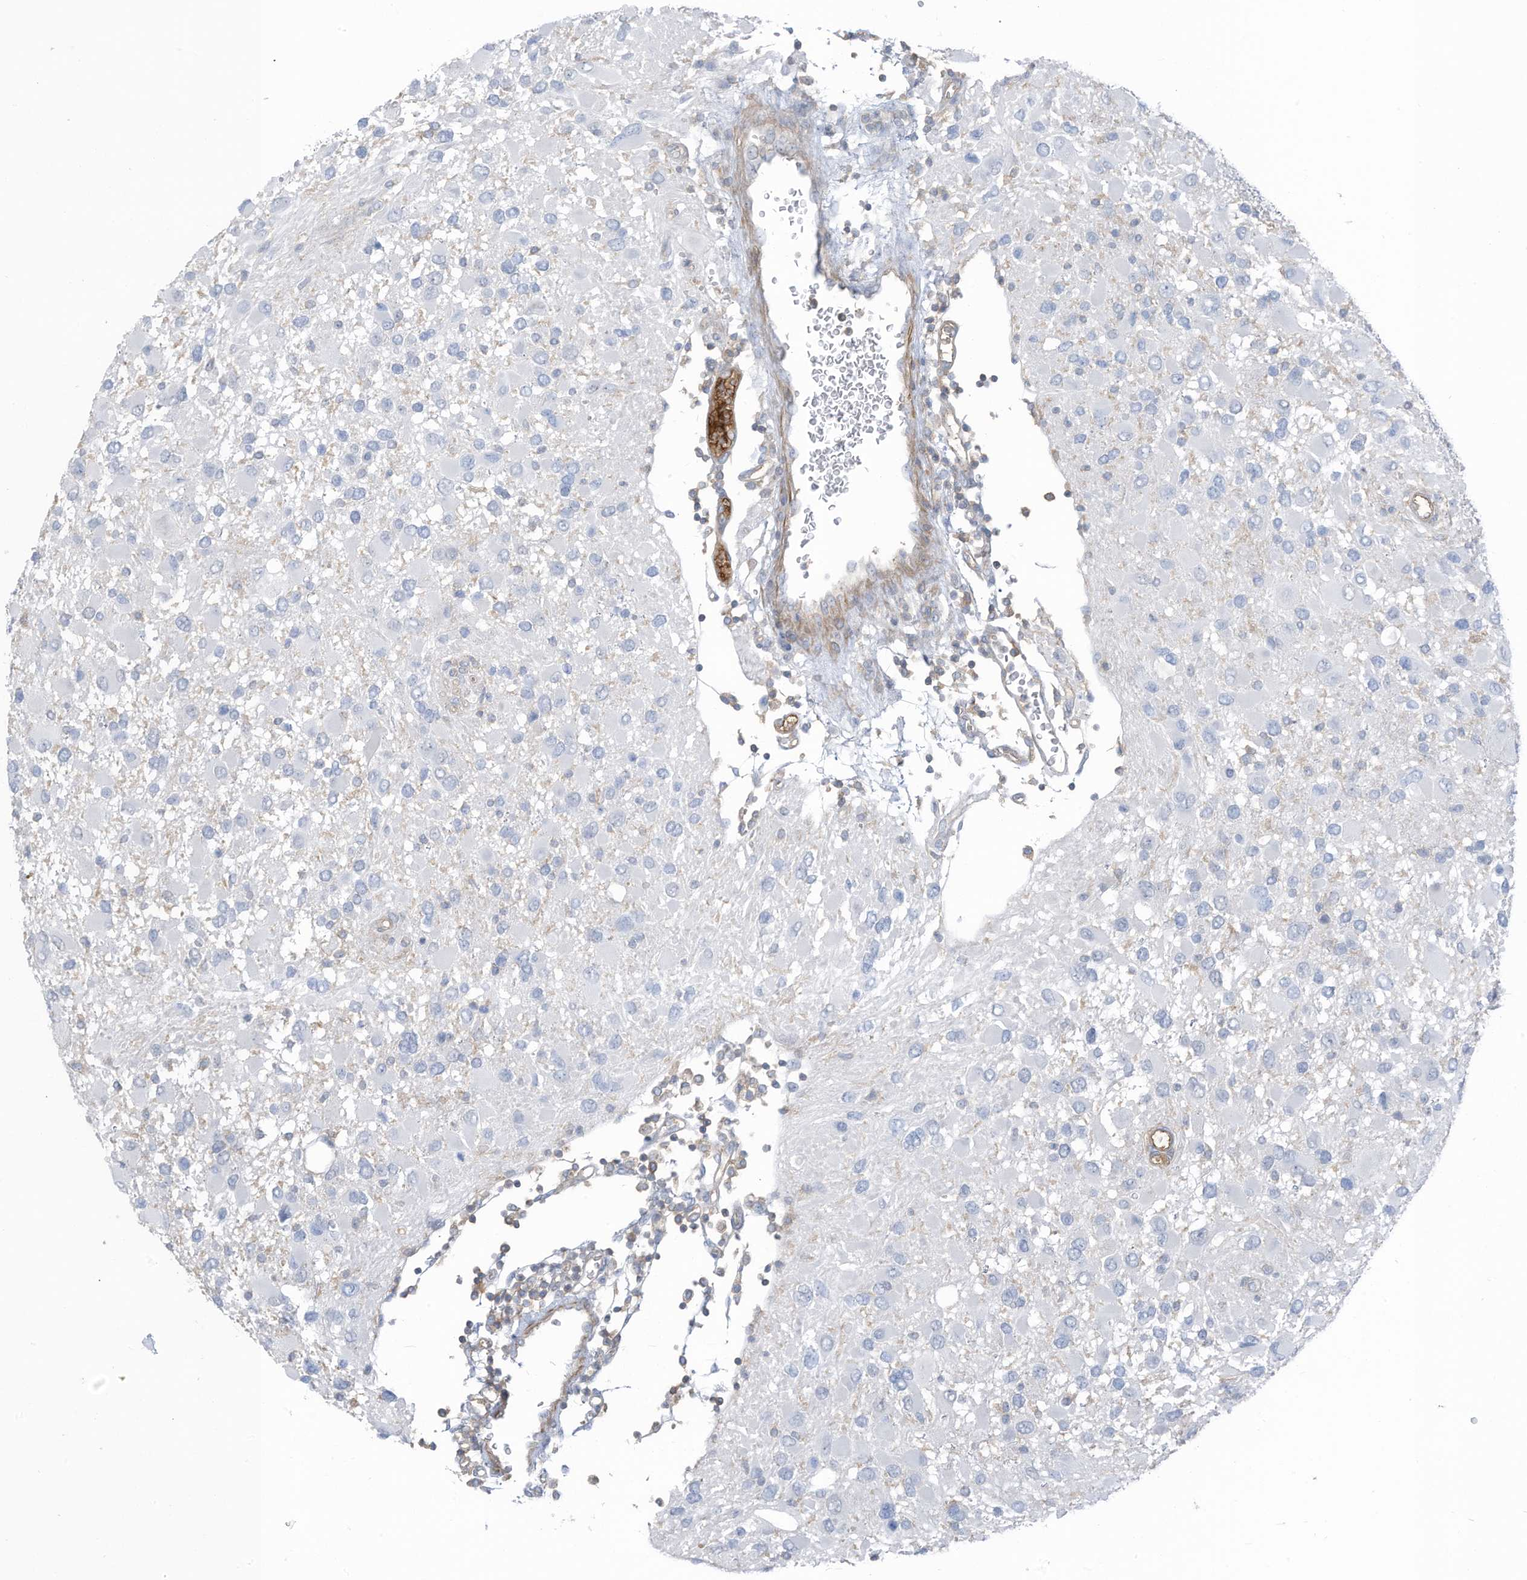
{"staining": {"intensity": "negative", "quantity": "none", "location": "none"}, "tissue": "glioma", "cell_type": "Tumor cells", "image_type": "cancer", "snomed": [{"axis": "morphology", "description": "Glioma, malignant, High grade"}, {"axis": "topography", "description": "Brain"}], "caption": "An image of malignant high-grade glioma stained for a protein reveals no brown staining in tumor cells.", "gene": "ZNF846", "patient": {"sex": "male", "age": 53}}